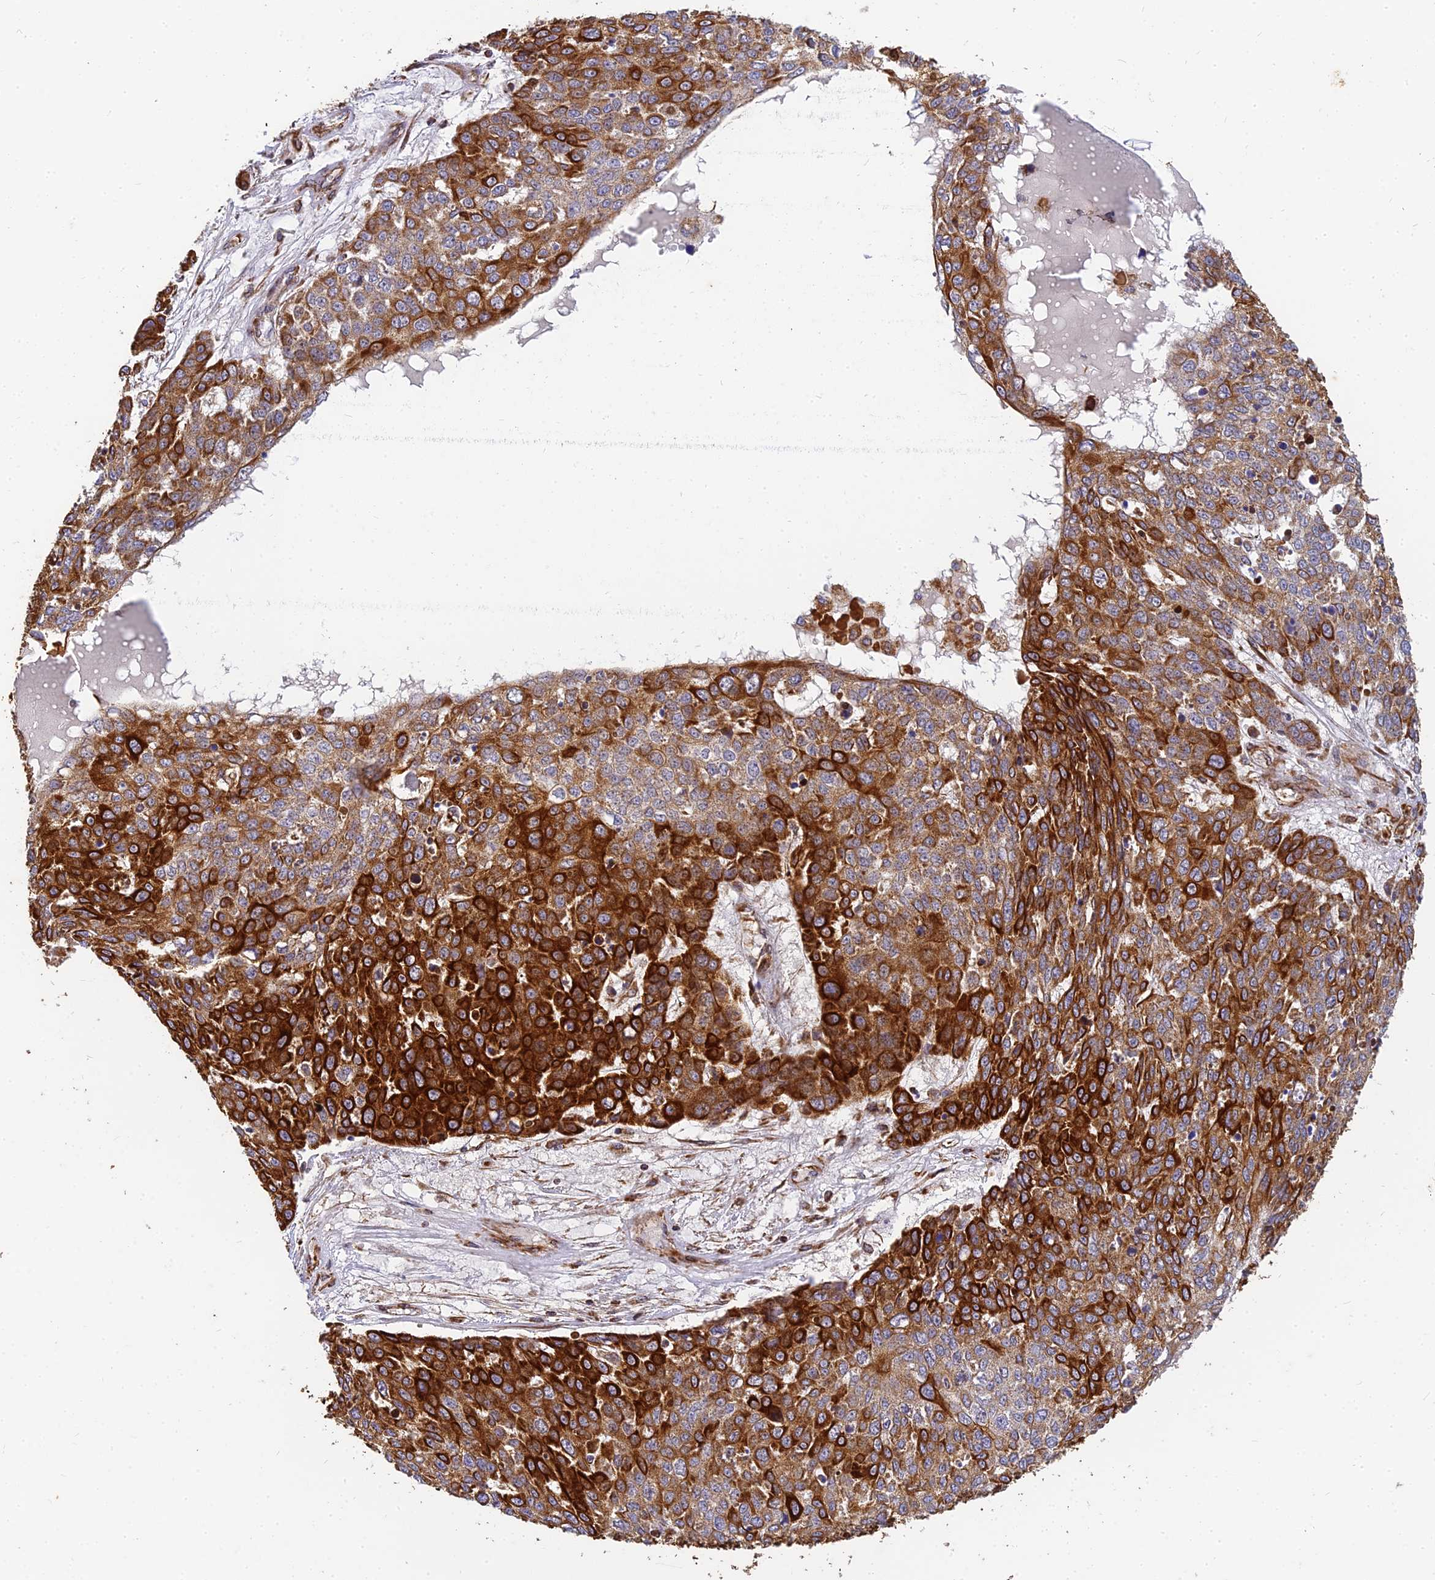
{"staining": {"intensity": "strong", "quantity": ">75%", "location": "cytoplasmic/membranous"}, "tissue": "skin cancer", "cell_type": "Tumor cells", "image_type": "cancer", "snomed": [{"axis": "morphology", "description": "Squamous cell carcinoma, NOS"}, {"axis": "topography", "description": "Skin"}], "caption": "Immunohistochemical staining of skin cancer (squamous cell carcinoma) shows strong cytoplasmic/membranous protein staining in approximately >75% of tumor cells.", "gene": "DSTYK", "patient": {"sex": "male", "age": 71}}